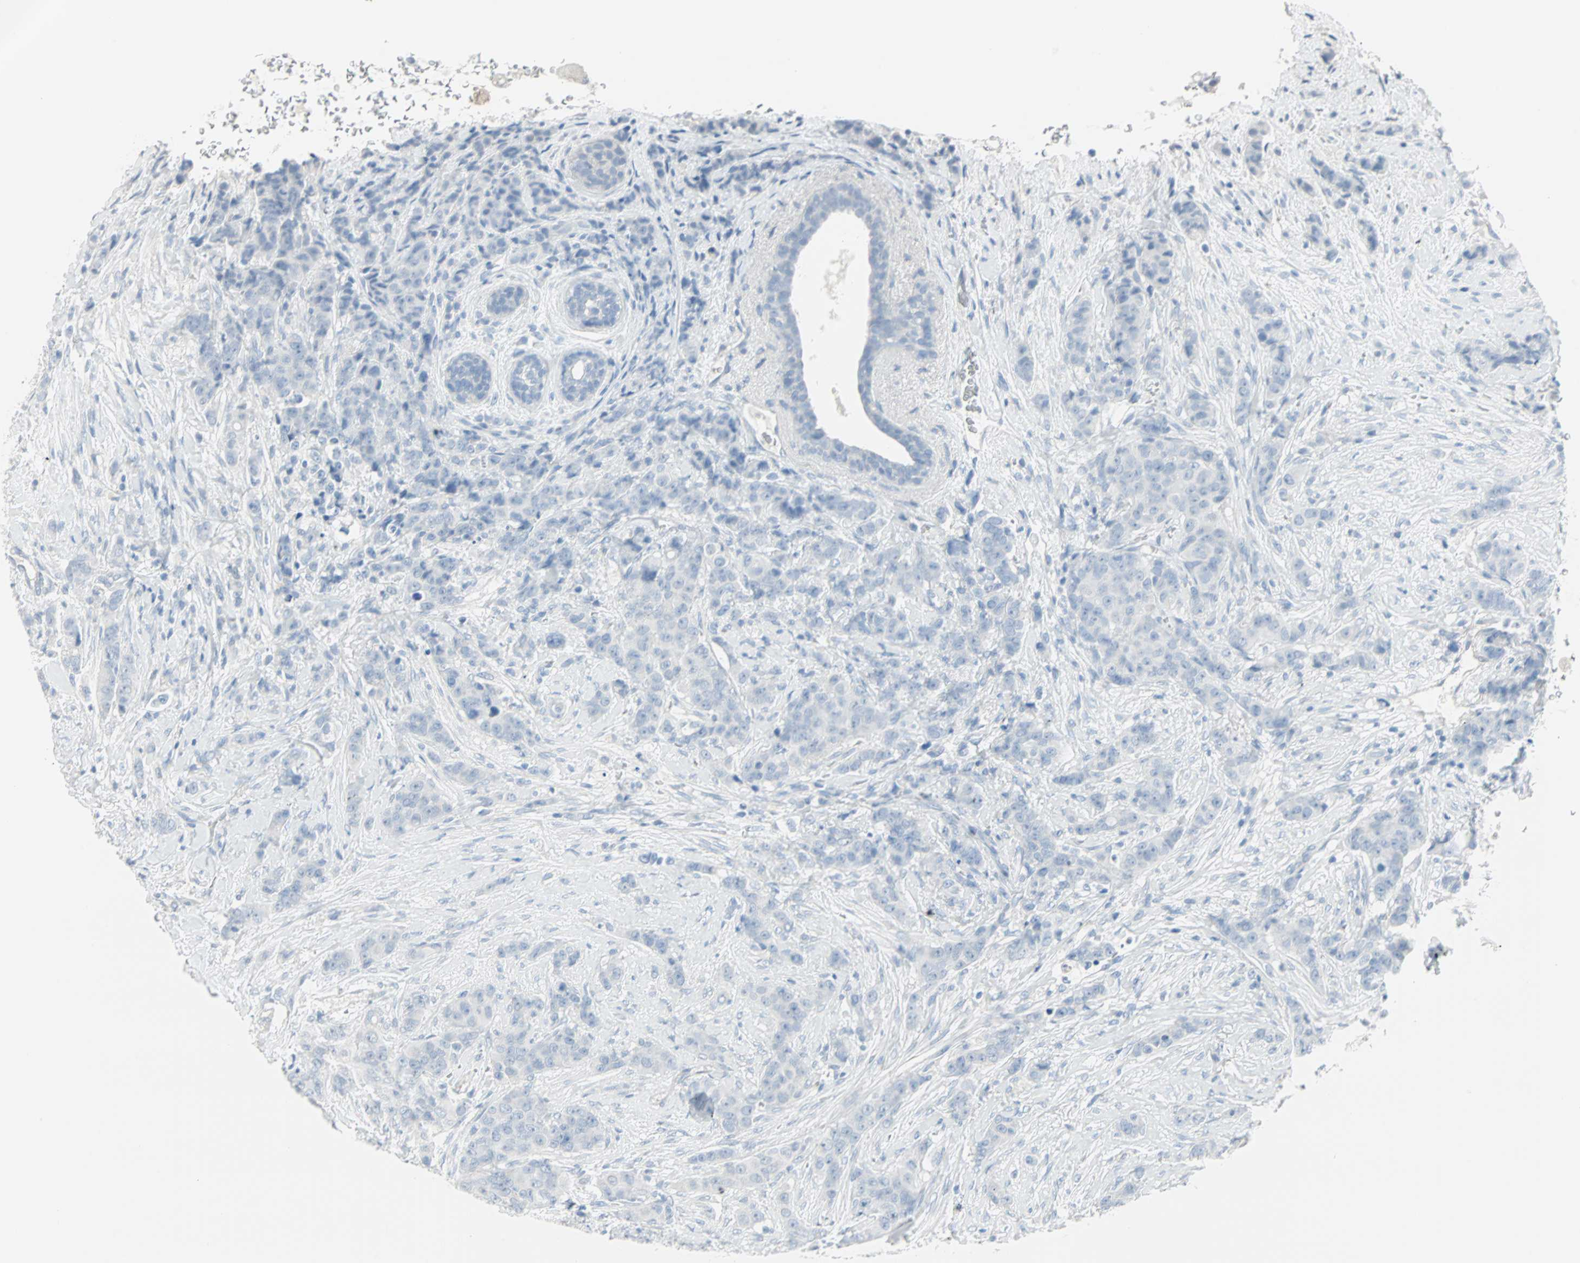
{"staining": {"intensity": "negative", "quantity": "none", "location": "none"}, "tissue": "breast cancer", "cell_type": "Tumor cells", "image_type": "cancer", "snomed": [{"axis": "morphology", "description": "Duct carcinoma"}, {"axis": "topography", "description": "Breast"}], "caption": "A photomicrograph of human infiltrating ductal carcinoma (breast) is negative for staining in tumor cells.", "gene": "STX1A", "patient": {"sex": "female", "age": 40}}